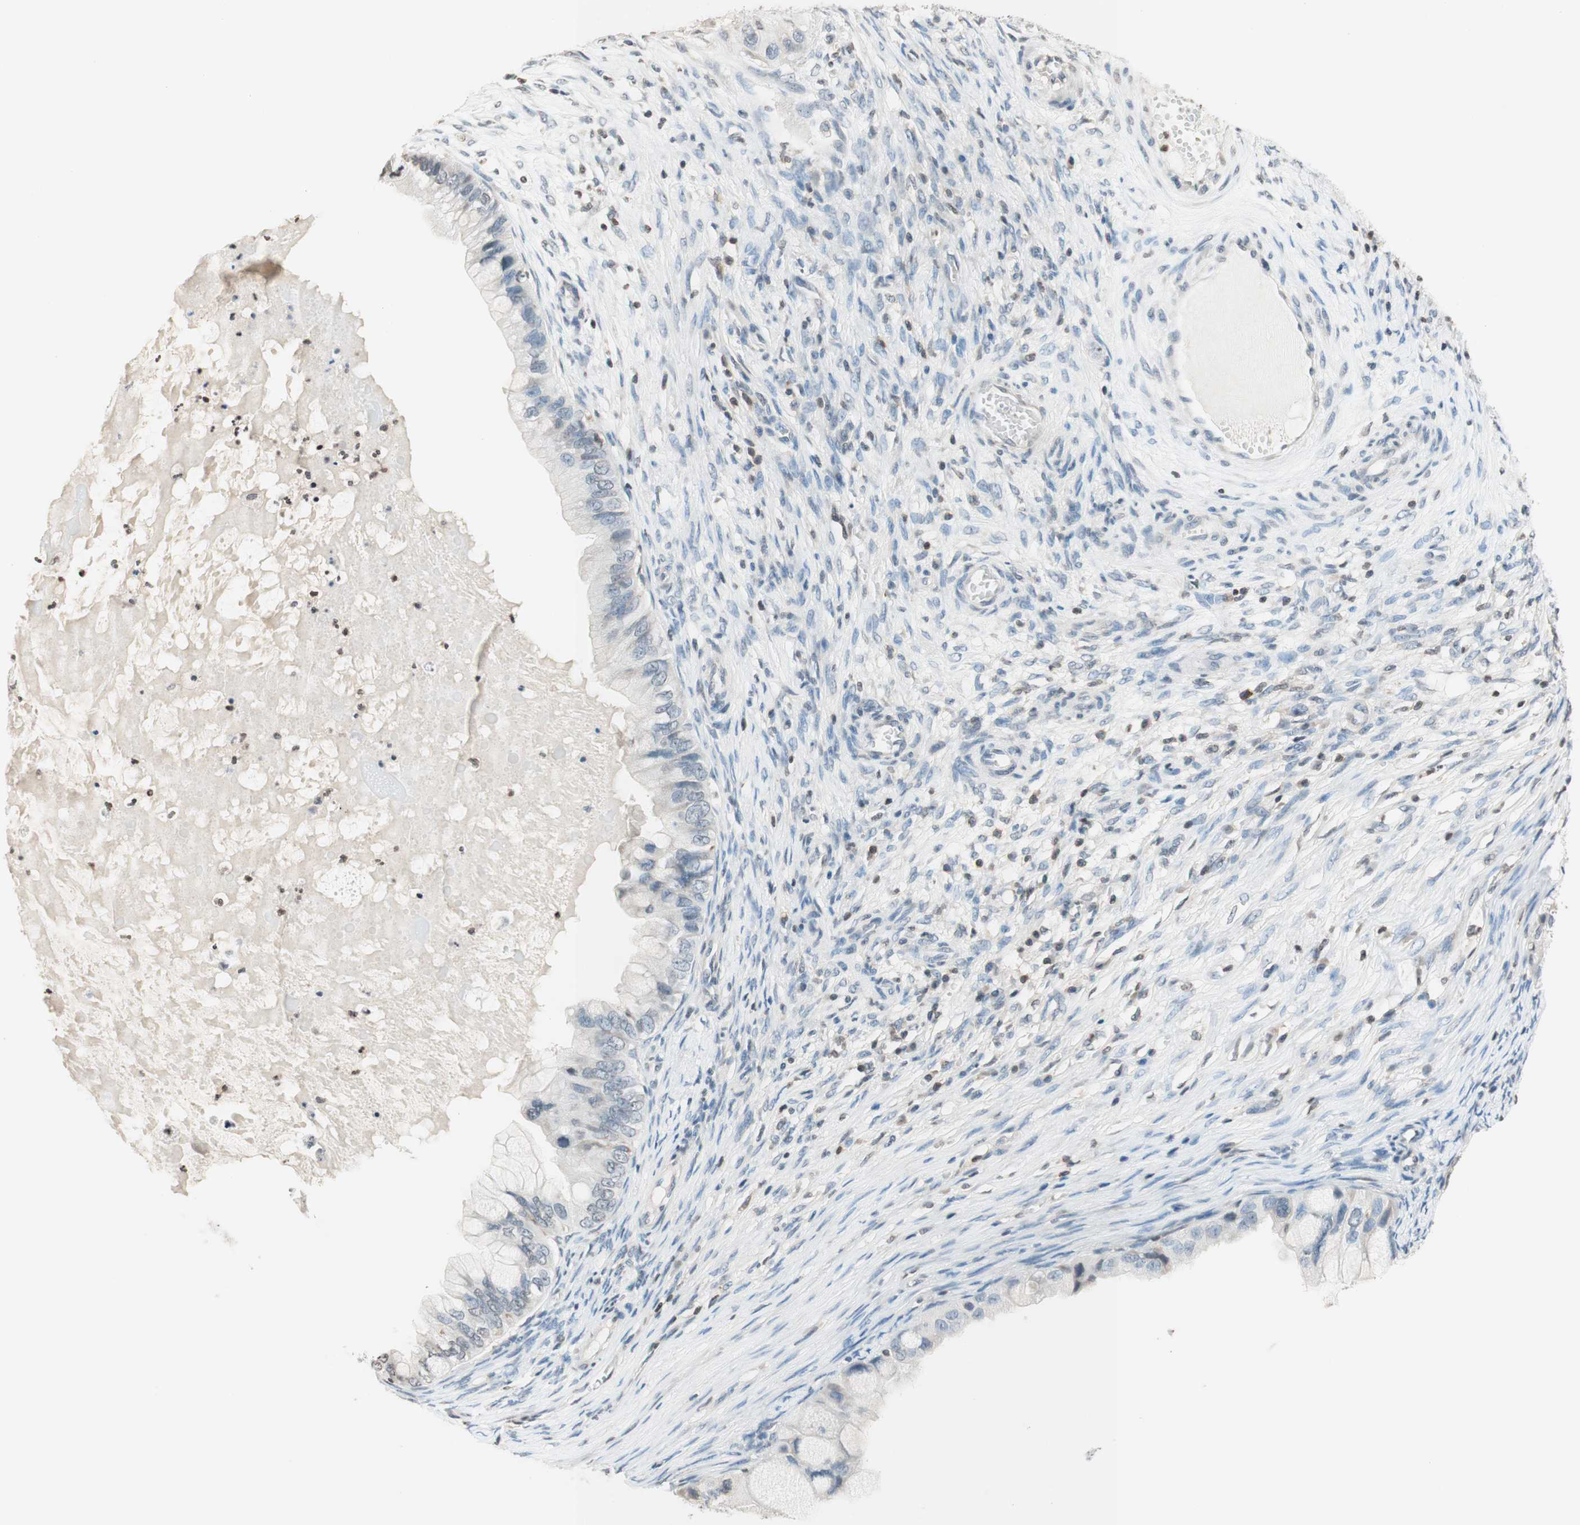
{"staining": {"intensity": "negative", "quantity": "none", "location": "none"}, "tissue": "ovarian cancer", "cell_type": "Tumor cells", "image_type": "cancer", "snomed": [{"axis": "morphology", "description": "Cystadenocarcinoma, mucinous, NOS"}, {"axis": "topography", "description": "Ovary"}], "caption": "There is no significant staining in tumor cells of ovarian mucinous cystadenocarcinoma.", "gene": "WIPF1", "patient": {"sex": "female", "age": 80}}